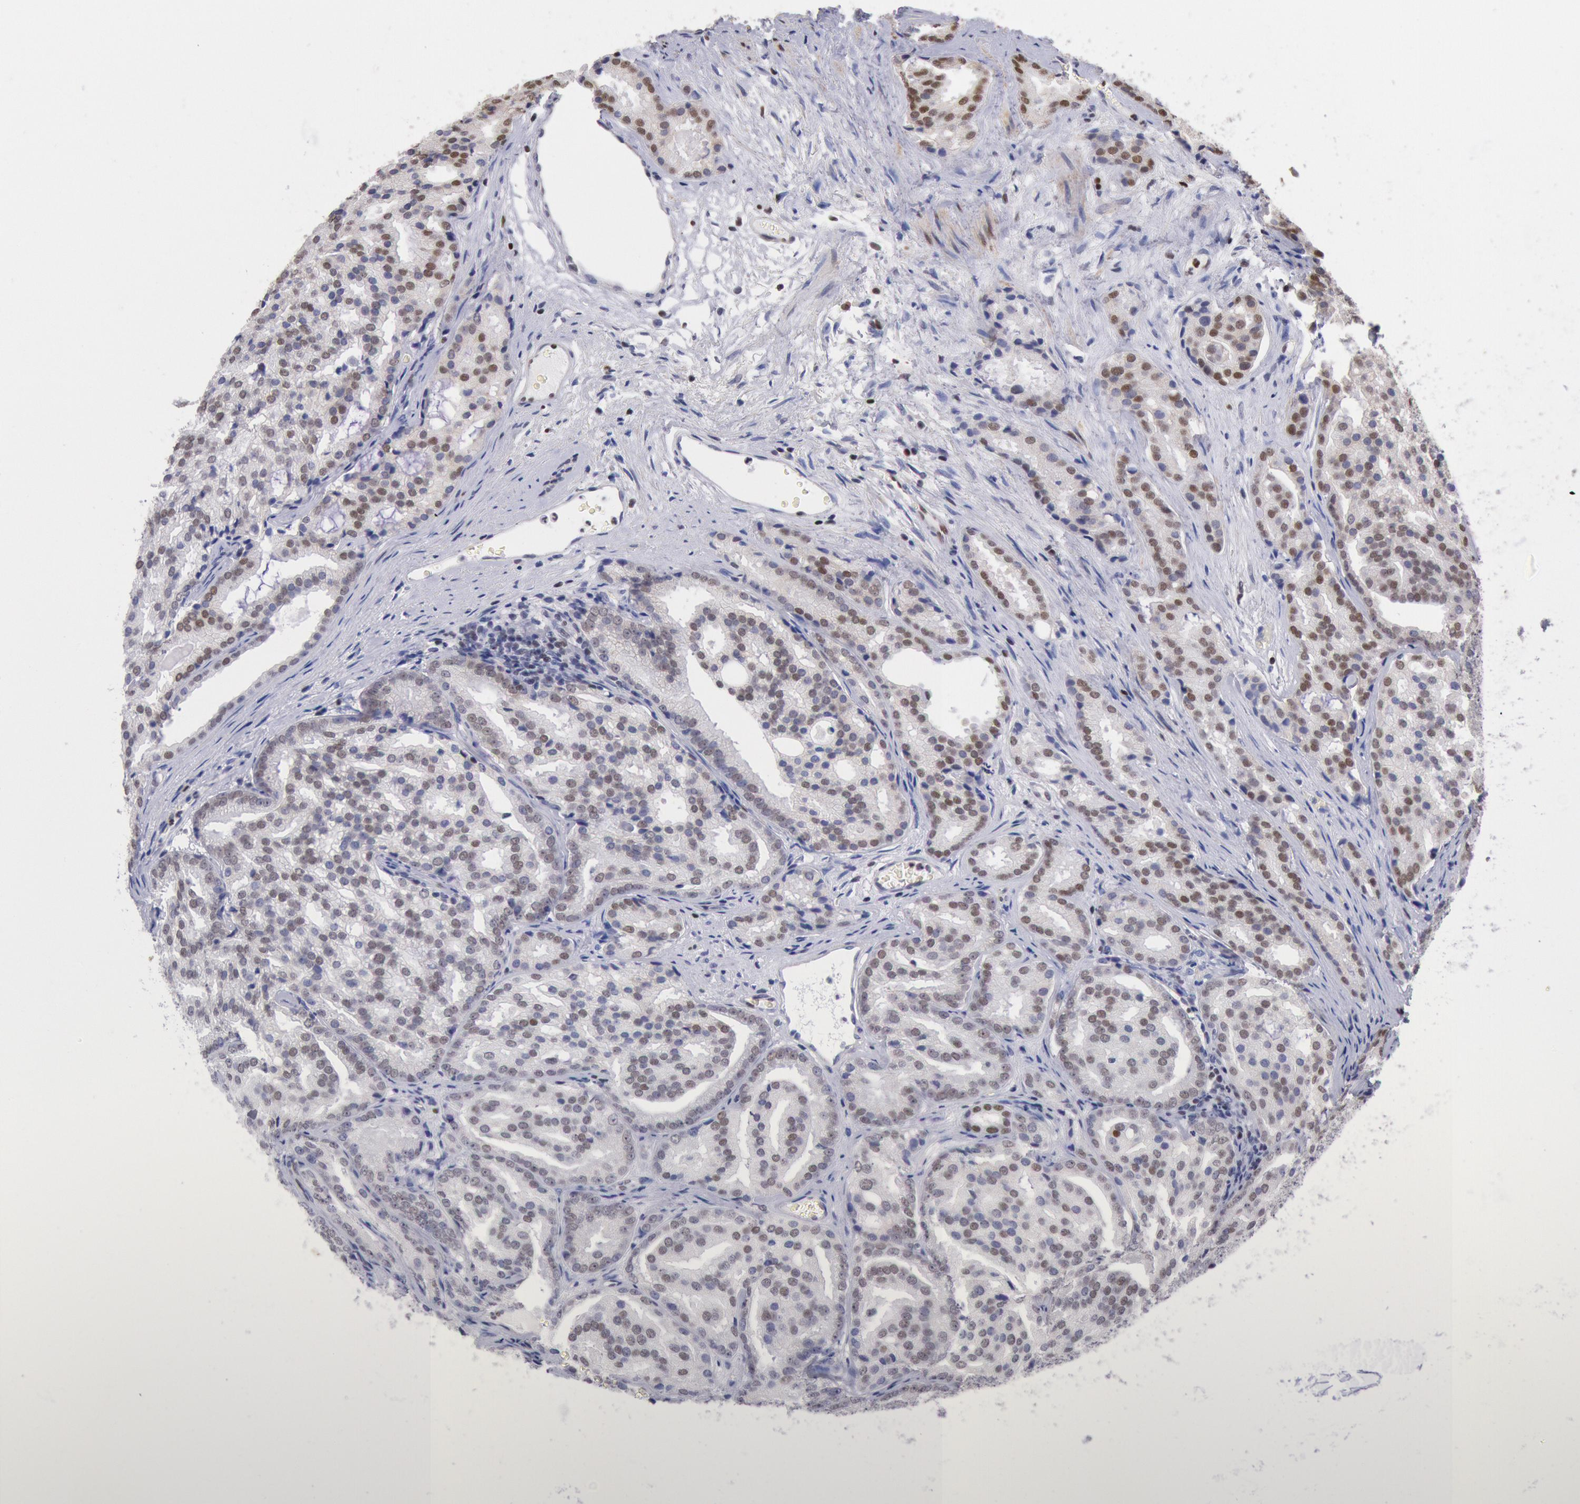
{"staining": {"intensity": "weak", "quantity": "25%-75%", "location": "cytoplasmic/membranous,nuclear"}, "tissue": "prostate cancer", "cell_type": "Tumor cells", "image_type": "cancer", "snomed": [{"axis": "morphology", "description": "Adenocarcinoma, High grade"}, {"axis": "topography", "description": "Prostate"}], "caption": "An immunohistochemistry micrograph of tumor tissue is shown. Protein staining in brown labels weak cytoplasmic/membranous and nuclear positivity in adenocarcinoma (high-grade) (prostate) within tumor cells.", "gene": "RPS6KA5", "patient": {"sex": "male", "age": 64}}